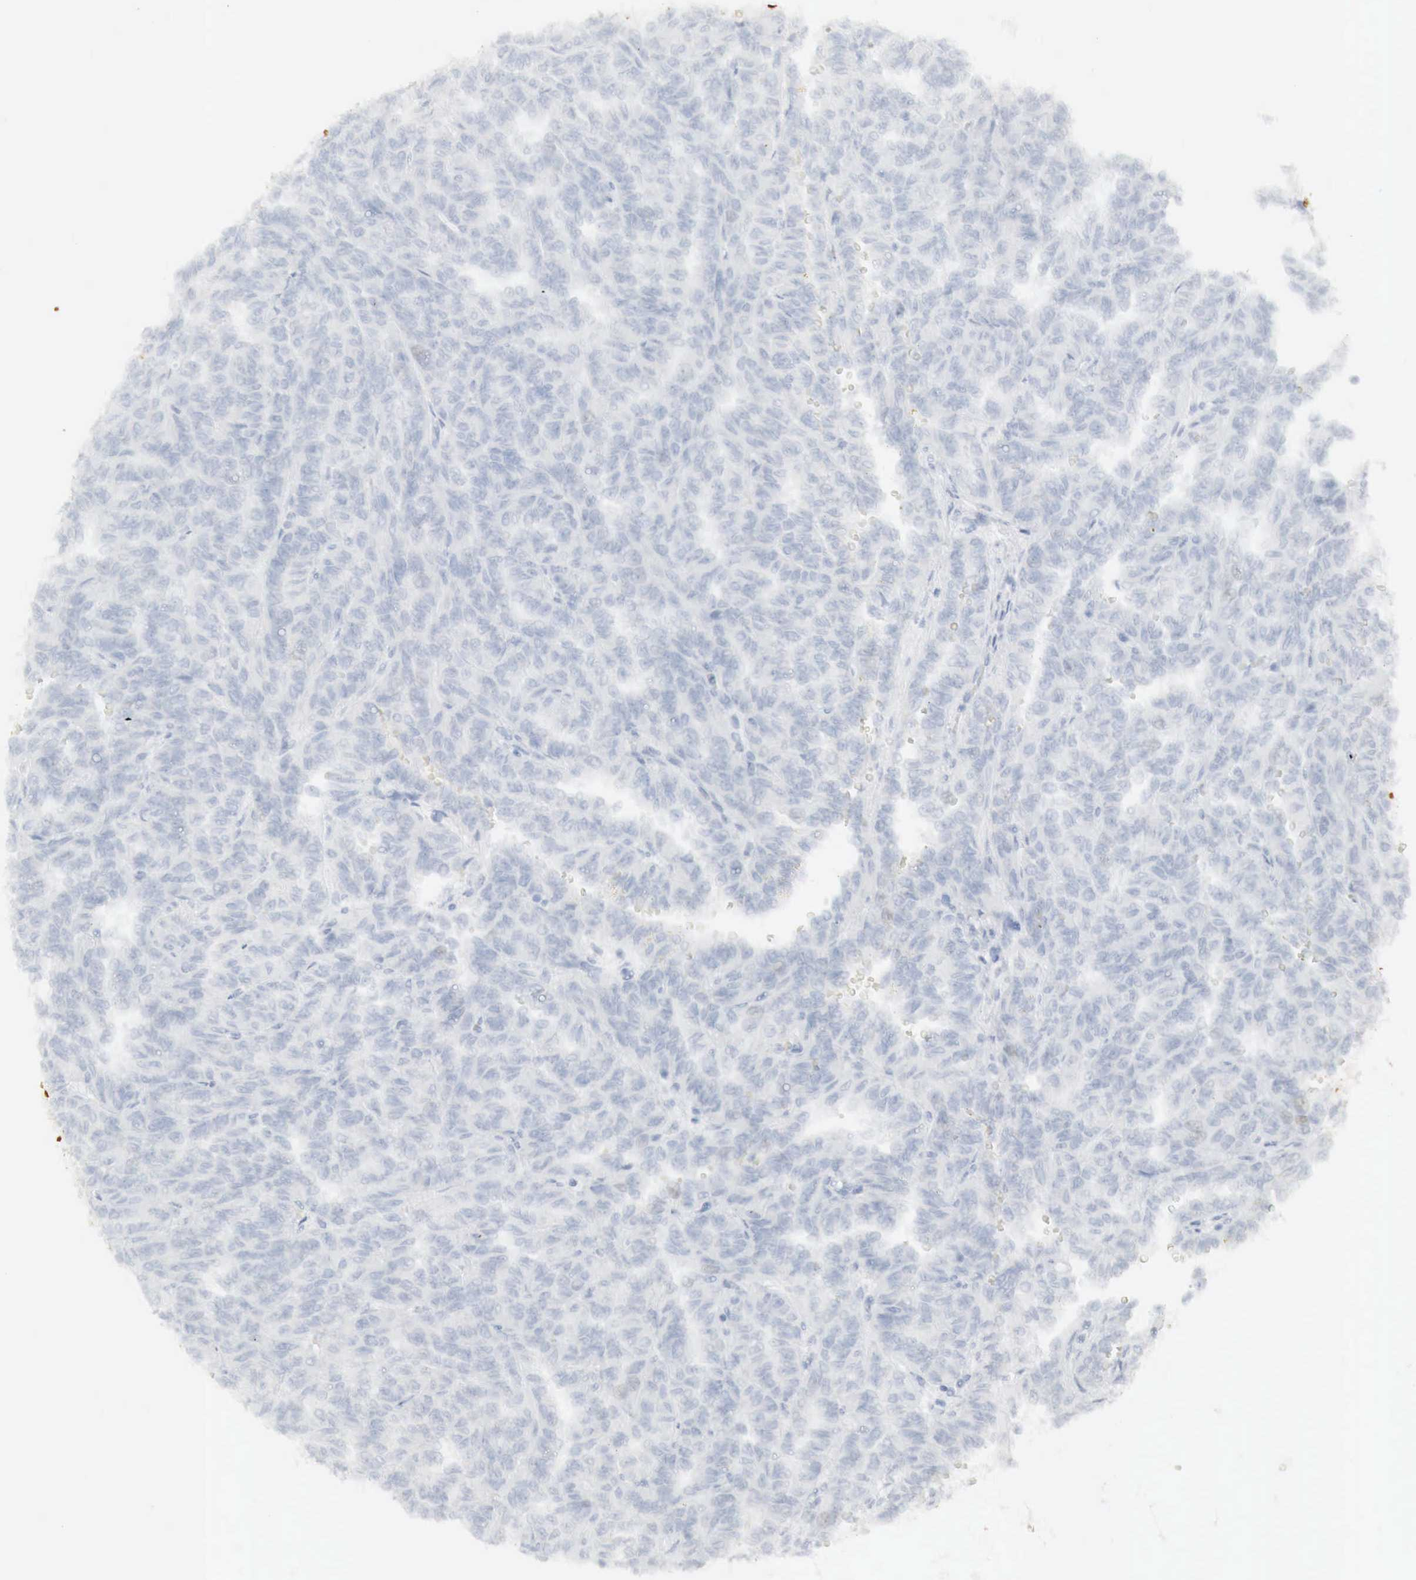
{"staining": {"intensity": "negative", "quantity": "none", "location": "none"}, "tissue": "renal cancer", "cell_type": "Tumor cells", "image_type": "cancer", "snomed": [{"axis": "morphology", "description": "Inflammation, NOS"}, {"axis": "morphology", "description": "Adenocarcinoma, NOS"}, {"axis": "topography", "description": "Kidney"}], "caption": "Immunohistochemistry of adenocarcinoma (renal) demonstrates no staining in tumor cells. (DAB (3,3'-diaminobenzidine) IHC visualized using brightfield microscopy, high magnification).", "gene": "TP63", "patient": {"sex": "male", "age": 68}}